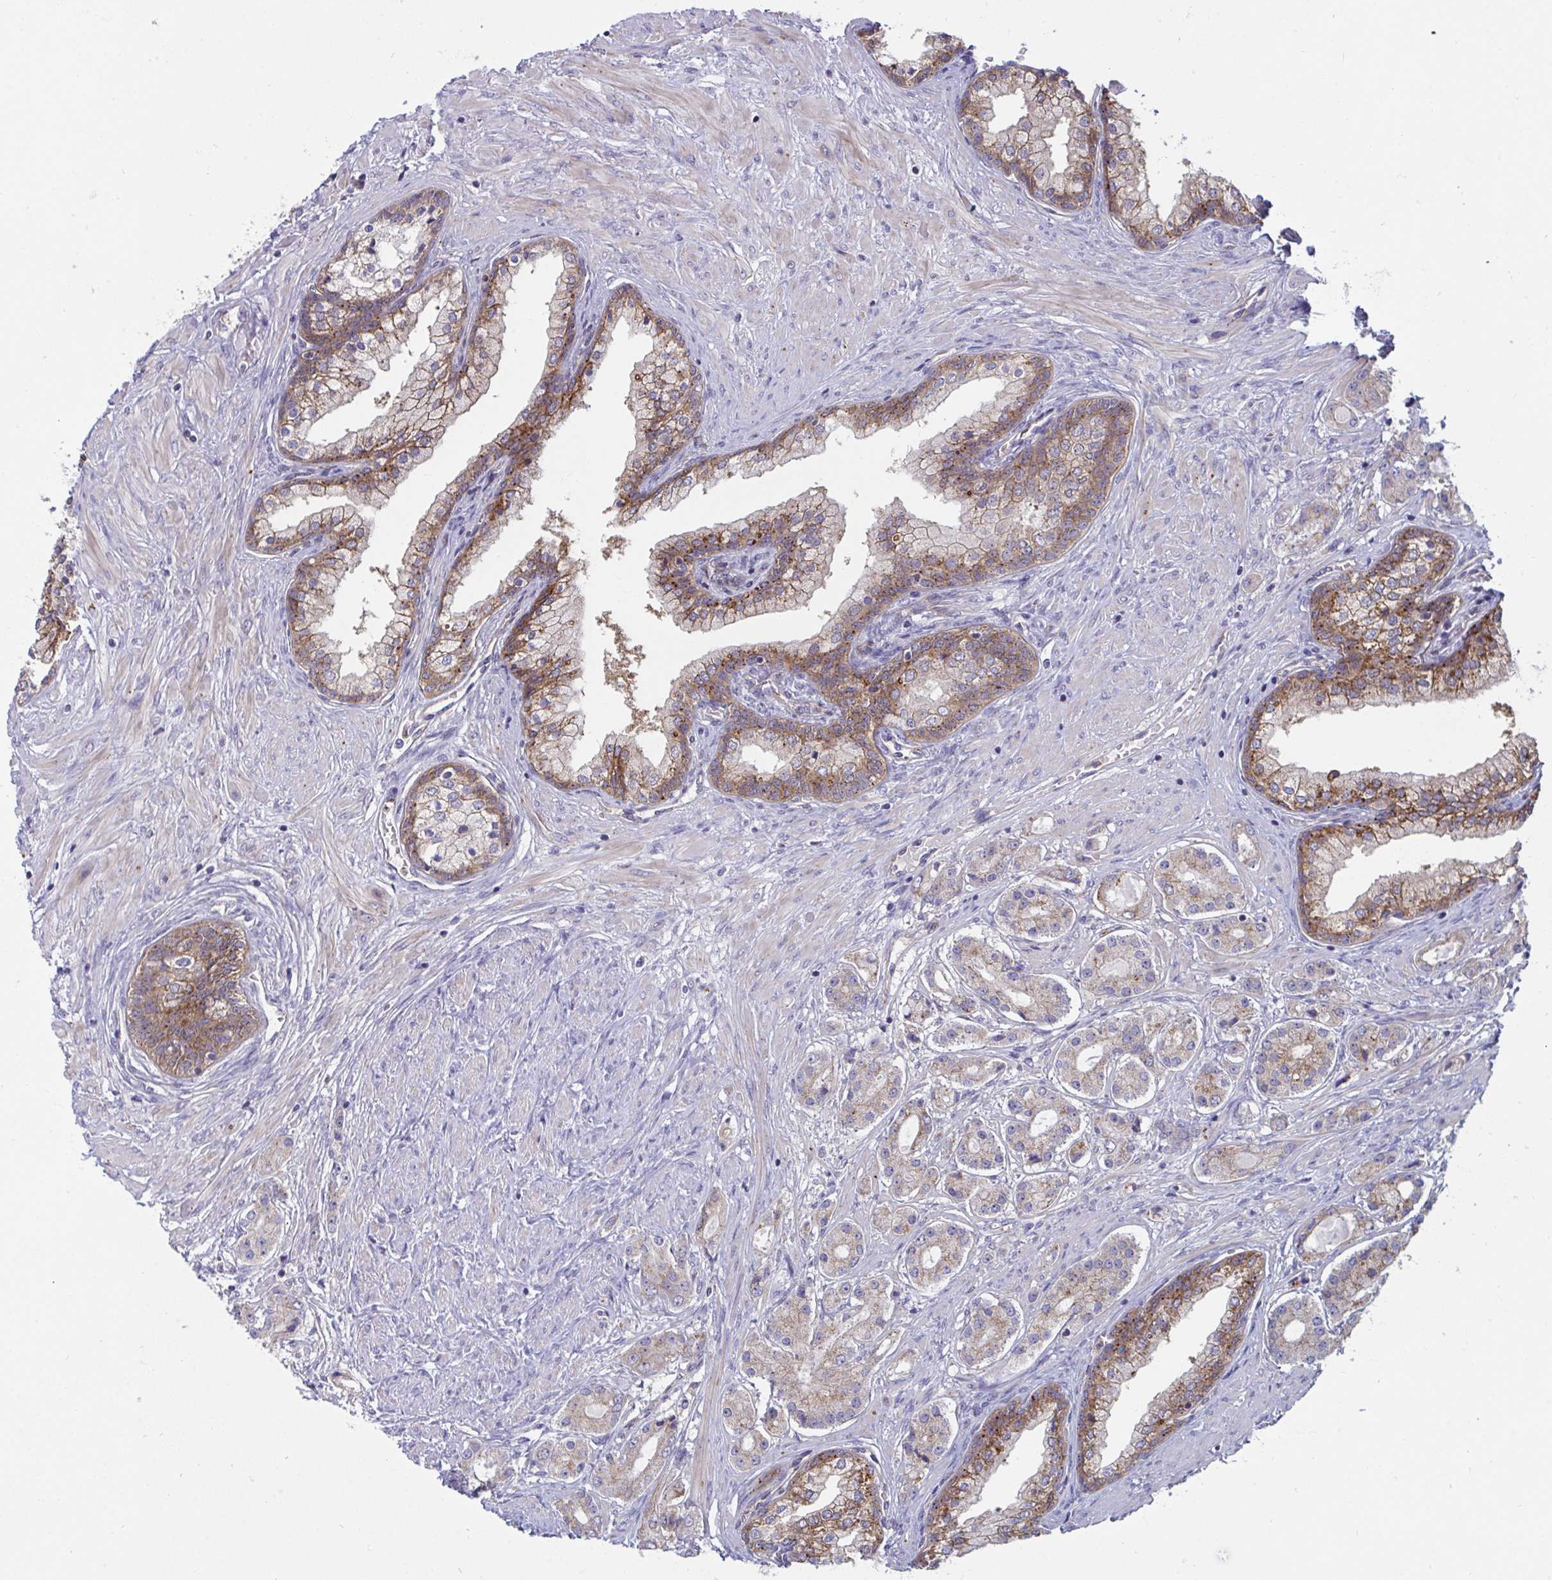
{"staining": {"intensity": "weak", "quantity": ">75%", "location": "cytoplasmic/membranous"}, "tissue": "prostate cancer", "cell_type": "Tumor cells", "image_type": "cancer", "snomed": [{"axis": "morphology", "description": "Adenocarcinoma, High grade"}, {"axis": "topography", "description": "Prostate"}], "caption": "High-magnification brightfield microscopy of prostate adenocarcinoma (high-grade) stained with DAB (3,3'-diaminobenzidine) (brown) and counterstained with hematoxylin (blue). tumor cells exhibit weak cytoplasmic/membranous expression is seen in about>75% of cells.", "gene": "SLC9A6", "patient": {"sex": "male", "age": 67}}